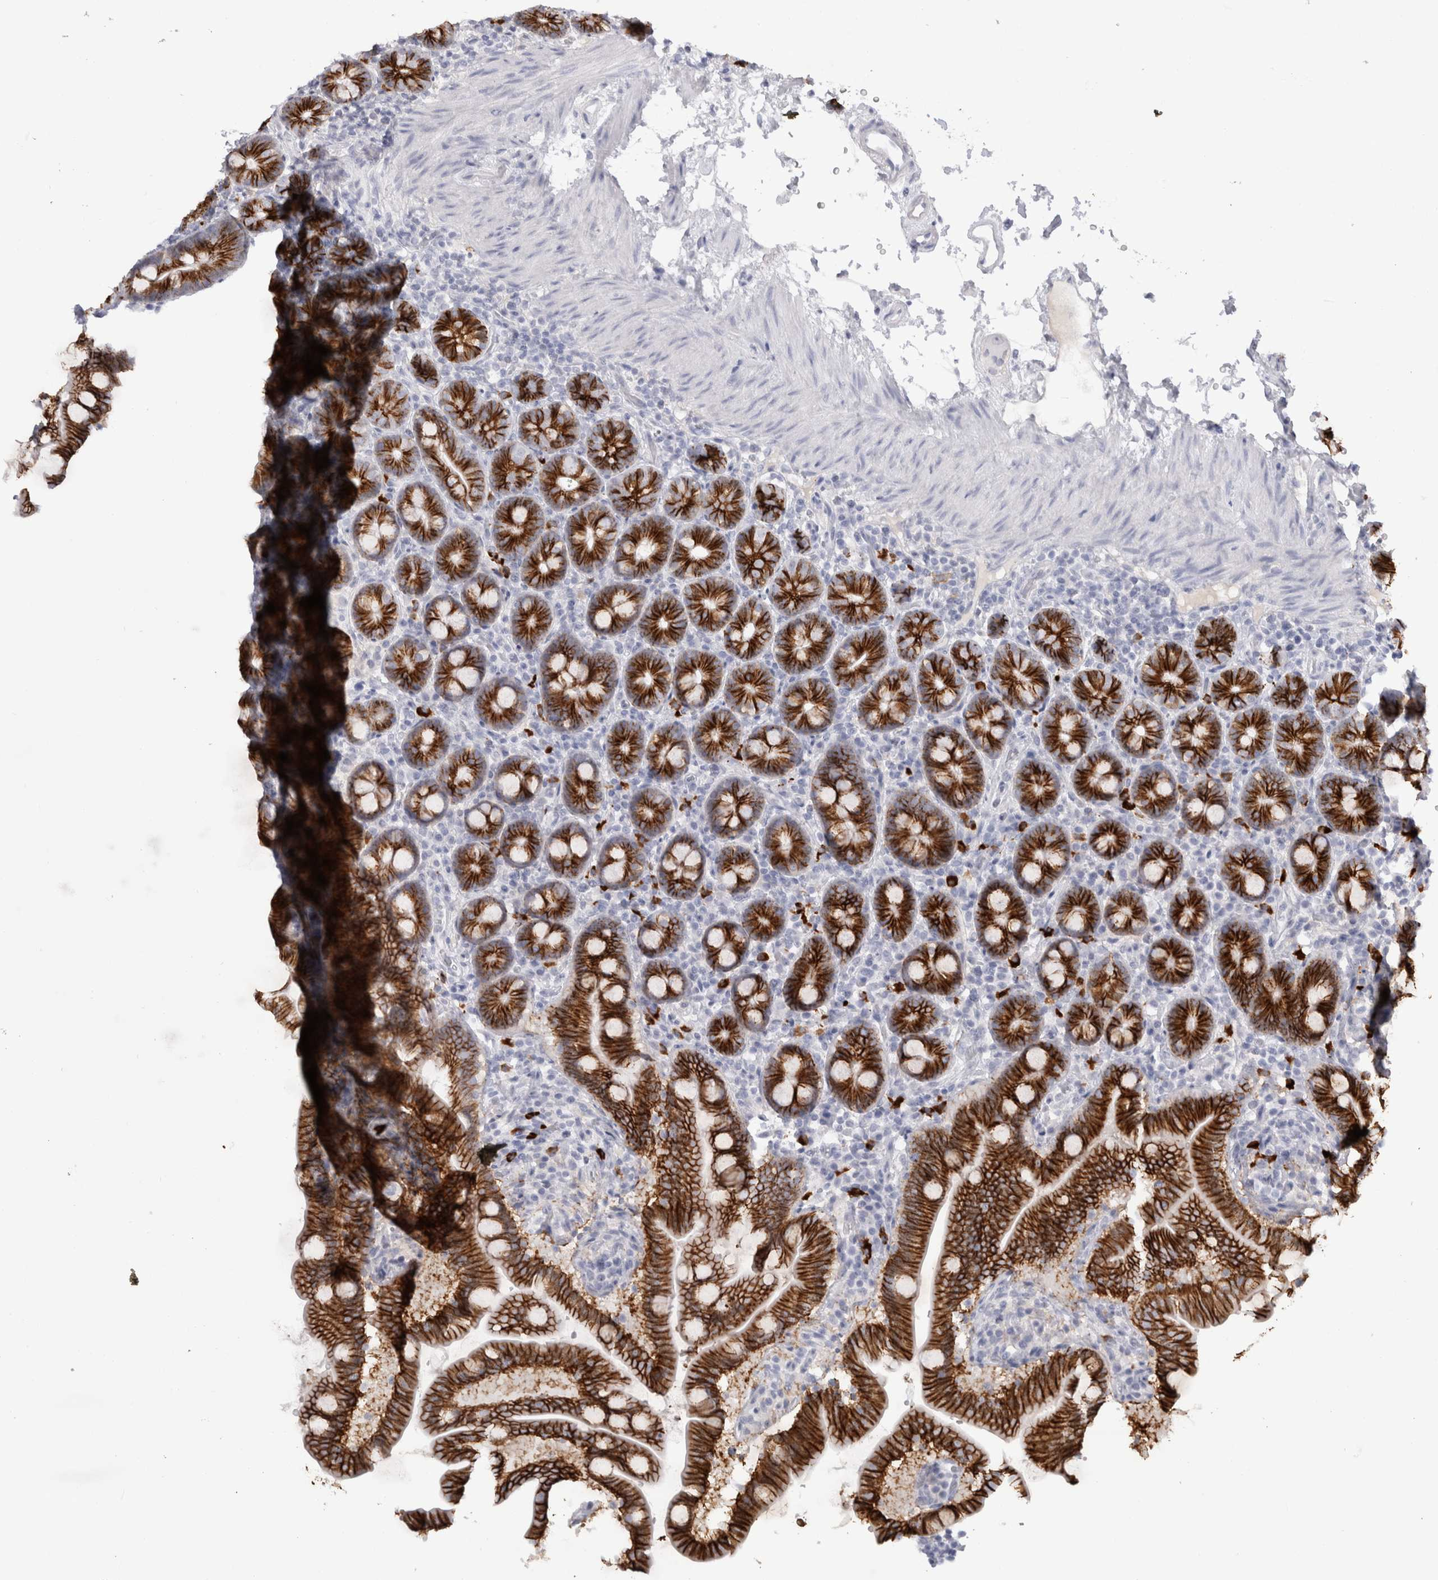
{"staining": {"intensity": "strong", "quantity": ">75%", "location": "cytoplasmic/membranous"}, "tissue": "duodenum", "cell_type": "Glandular cells", "image_type": "normal", "snomed": [{"axis": "morphology", "description": "Normal tissue, NOS"}, {"axis": "topography", "description": "Duodenum"}], "caption": "A brown stain highlights strong cytoplasmic/membranous expression of a protein in glandular cells of benign human duodenum.", "gene": "CDH17", "patient": {"sex": "male", "age": 54}}